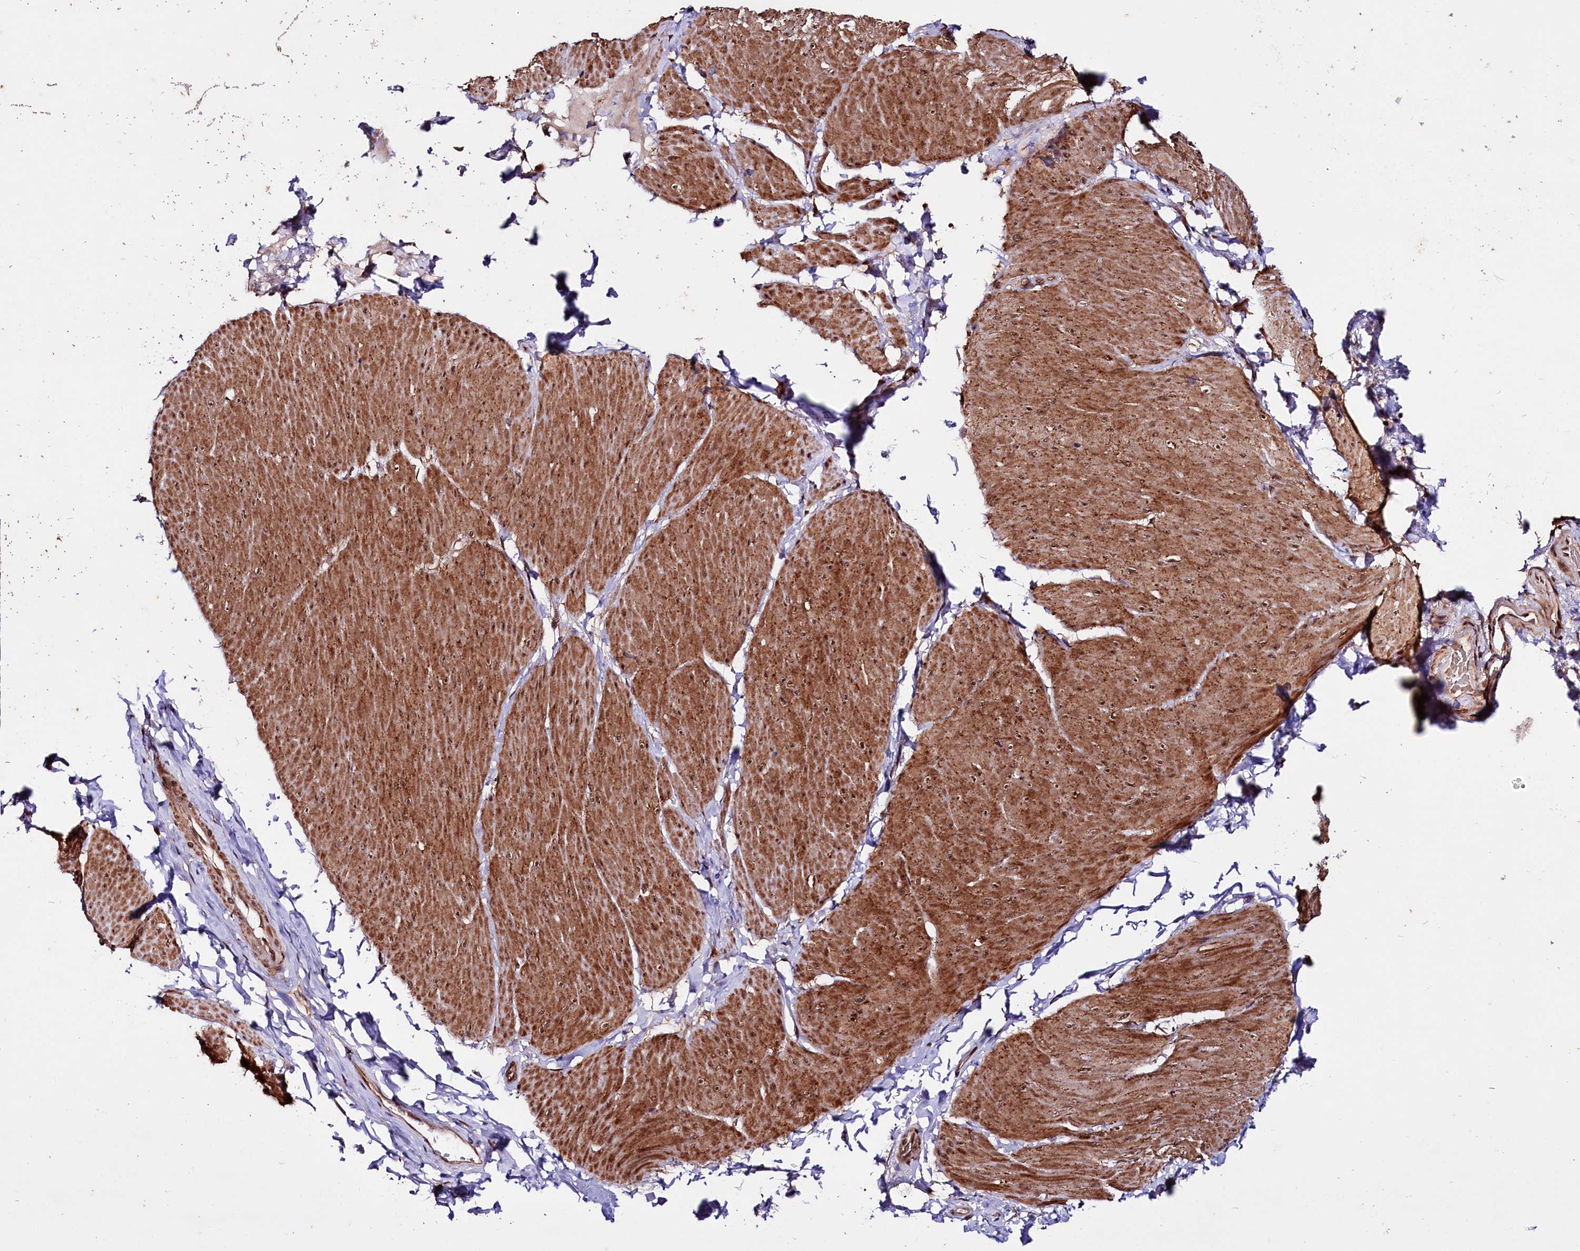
{"staining": {"intensity": "strong", "quantity": ">75%", "location": "cytoplasmic/membranous,nuclear"}, "tissue": "smooth muscle", "cell_type": "Smooth muscle cells", "image_type": "normal", "snomed": [{"axis": "morphology", "description": "Urothelial carcinoma, High grade"}, {"axis": "topography", "description": "Urinary bladder"}], "caption": "This is a micrograph of IHC staining of normal smooth muscle, which shows strong positivity in the cytoplasmic/membranous,nuclear of smooth muscle cells.", "gene": "UBE3A", "patient": {"sex": "male", "age": 46}}